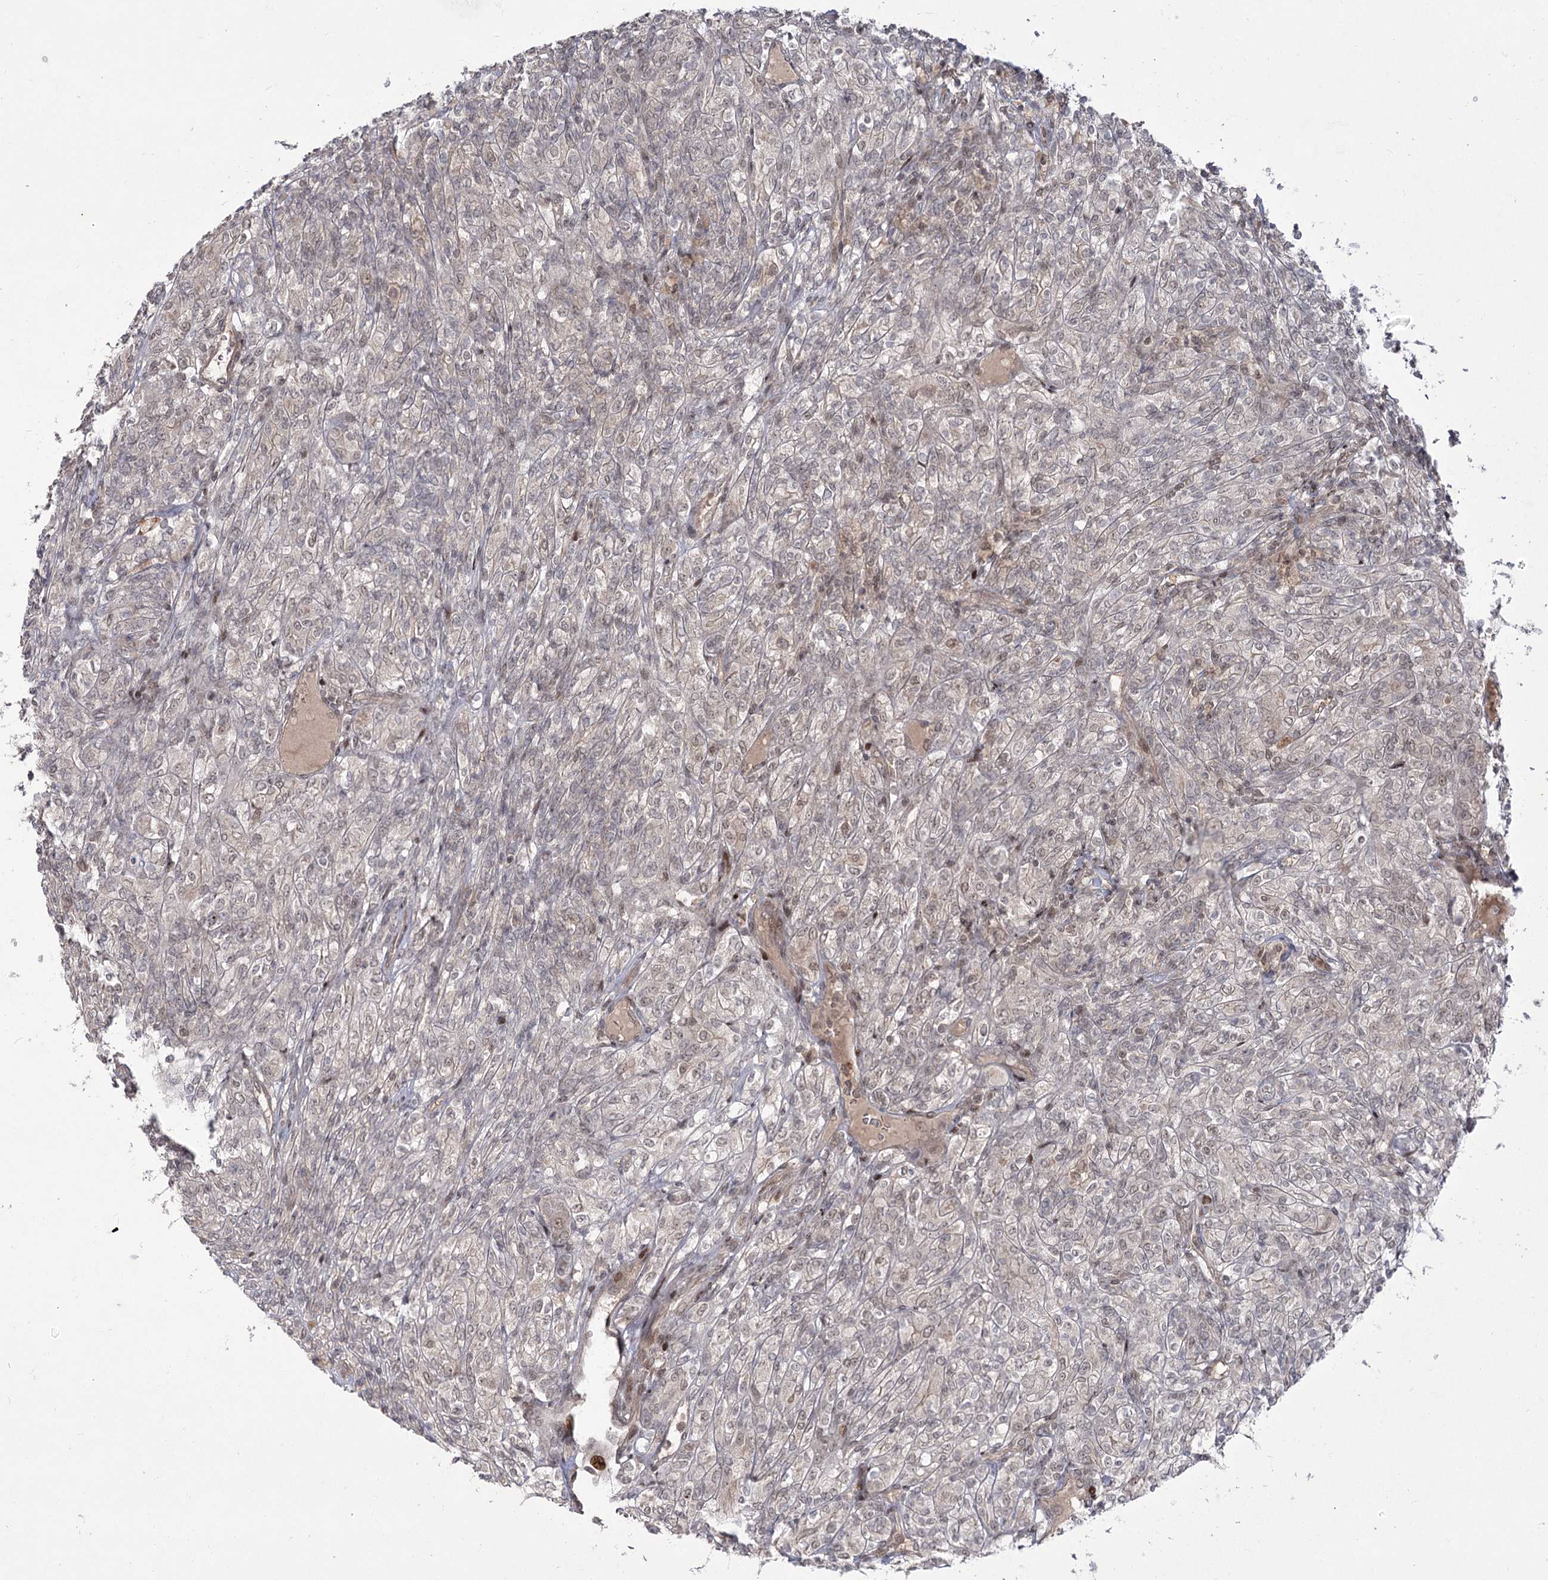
{"staining": {"intensity": "negative", "quantity": "none", "location": "none"}, "tissue": "renal cancer", "cell_type": "Tumor cells", "image_type": "cancer", "snomed": [{"axis": "morphology", "description": "Adenocarcinoma, NOS"}, {"axis": "topography", "description": "Kidney"}], "caption": "Immunohistochemistry photomicrograph of adenocarcinoma (renal) stained for a protein (brown), which displays no positivity in tumor cells.", "gene": "HELQ", "patient": {"sex": "male", "age": 77}}